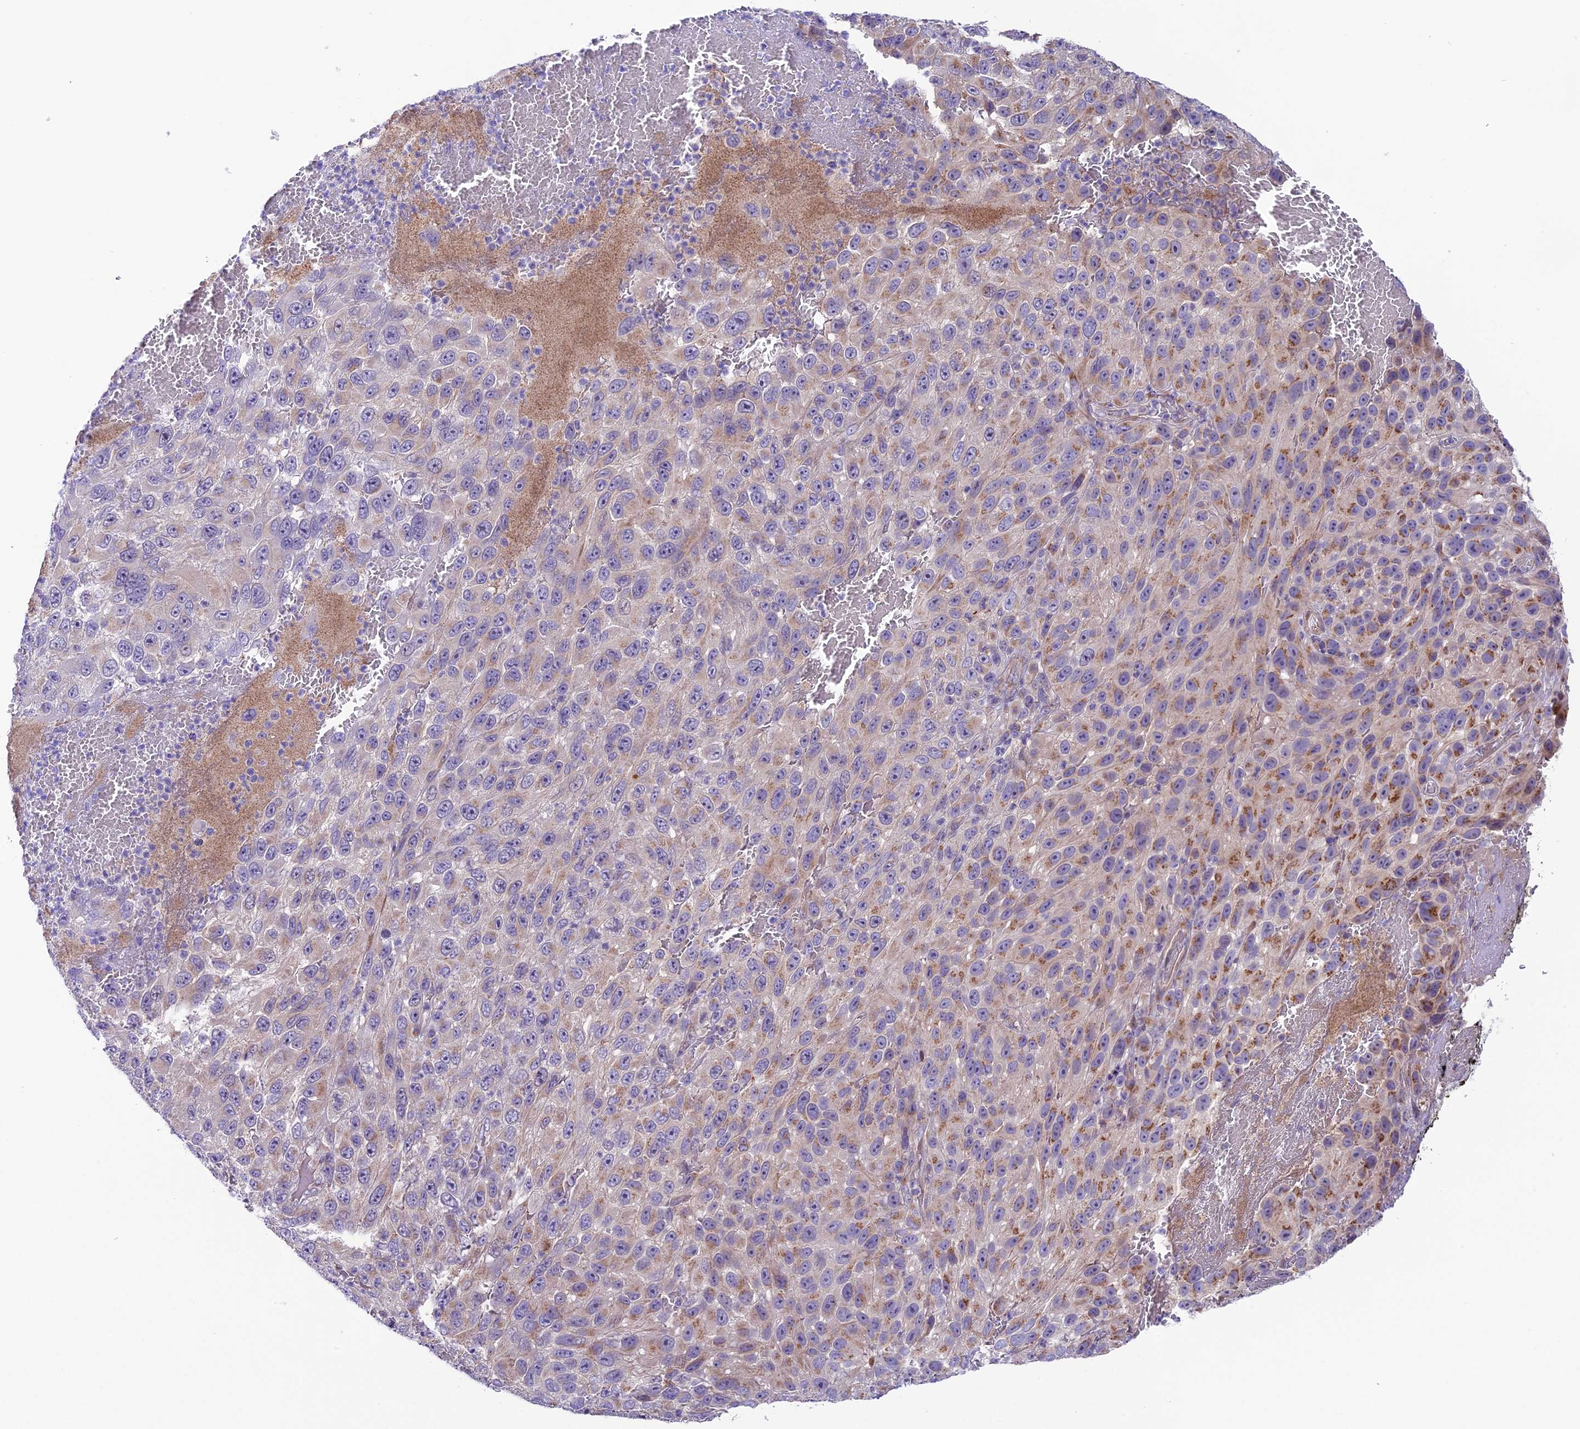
{"staining": {"intensity": "moderate", "quantity": "<25%", "location": "cytoplasmic/membranous"}, "tissue": "melanoma", "cell_type": "Tumor cells", "image_type": "cancer", "snomed": [{"axis": "morphology", "description": "Normal tissue, NOS"}, {"axis": "morphology", "description": "Malignant melanoma, NOS"}, {"axis": "topography", "description": "Skin"}], "caption": "Malignant melanoma stained for a protein demonstrates moderate cytoplasmic/membranous positivity in tumor cells.", "gene": "COG8", "patient": {"sex": "female", "age": 96}}